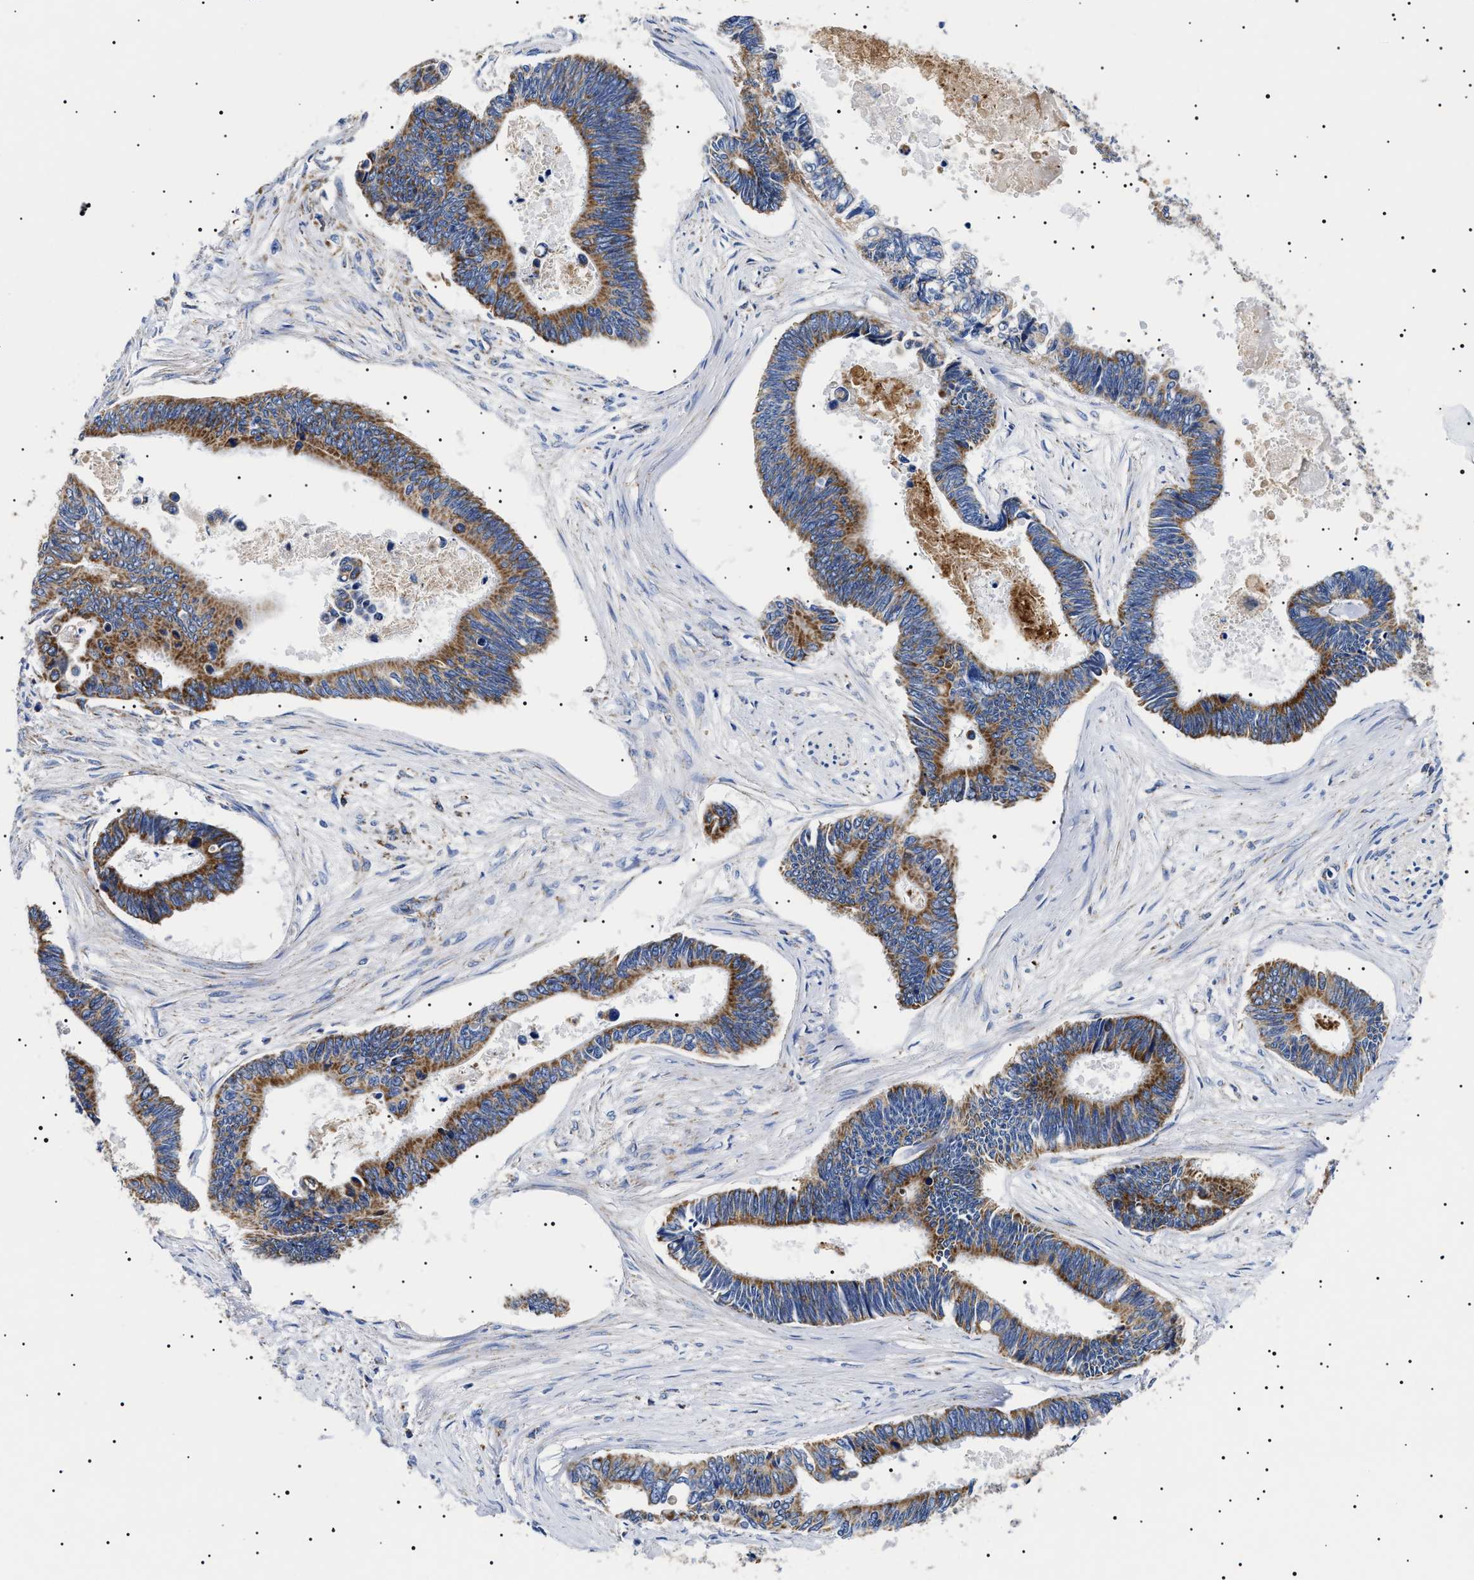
{"staining": {"intensity": "moderate", "quantity": ">75%", "location": "cytoplasmic/membranous"}, "tissue": "pancreatic cancer", "cell_type": "Tumor cells", "image_type": "cancer", "snomed": [{"axis": "morphology", "description": "Adenocarcinoma, NOS"}, {"axis": "topography", "description": "Pancreas"}], "caption": "Brown immunohistochemical staining in human pancreatic adenocarcinoma reveals moderate cytoplasmic/membranous expression in about >75% of tumor cells.", "gene": "CHRDL2", "patient": {"sex": "female", "age": 70}}